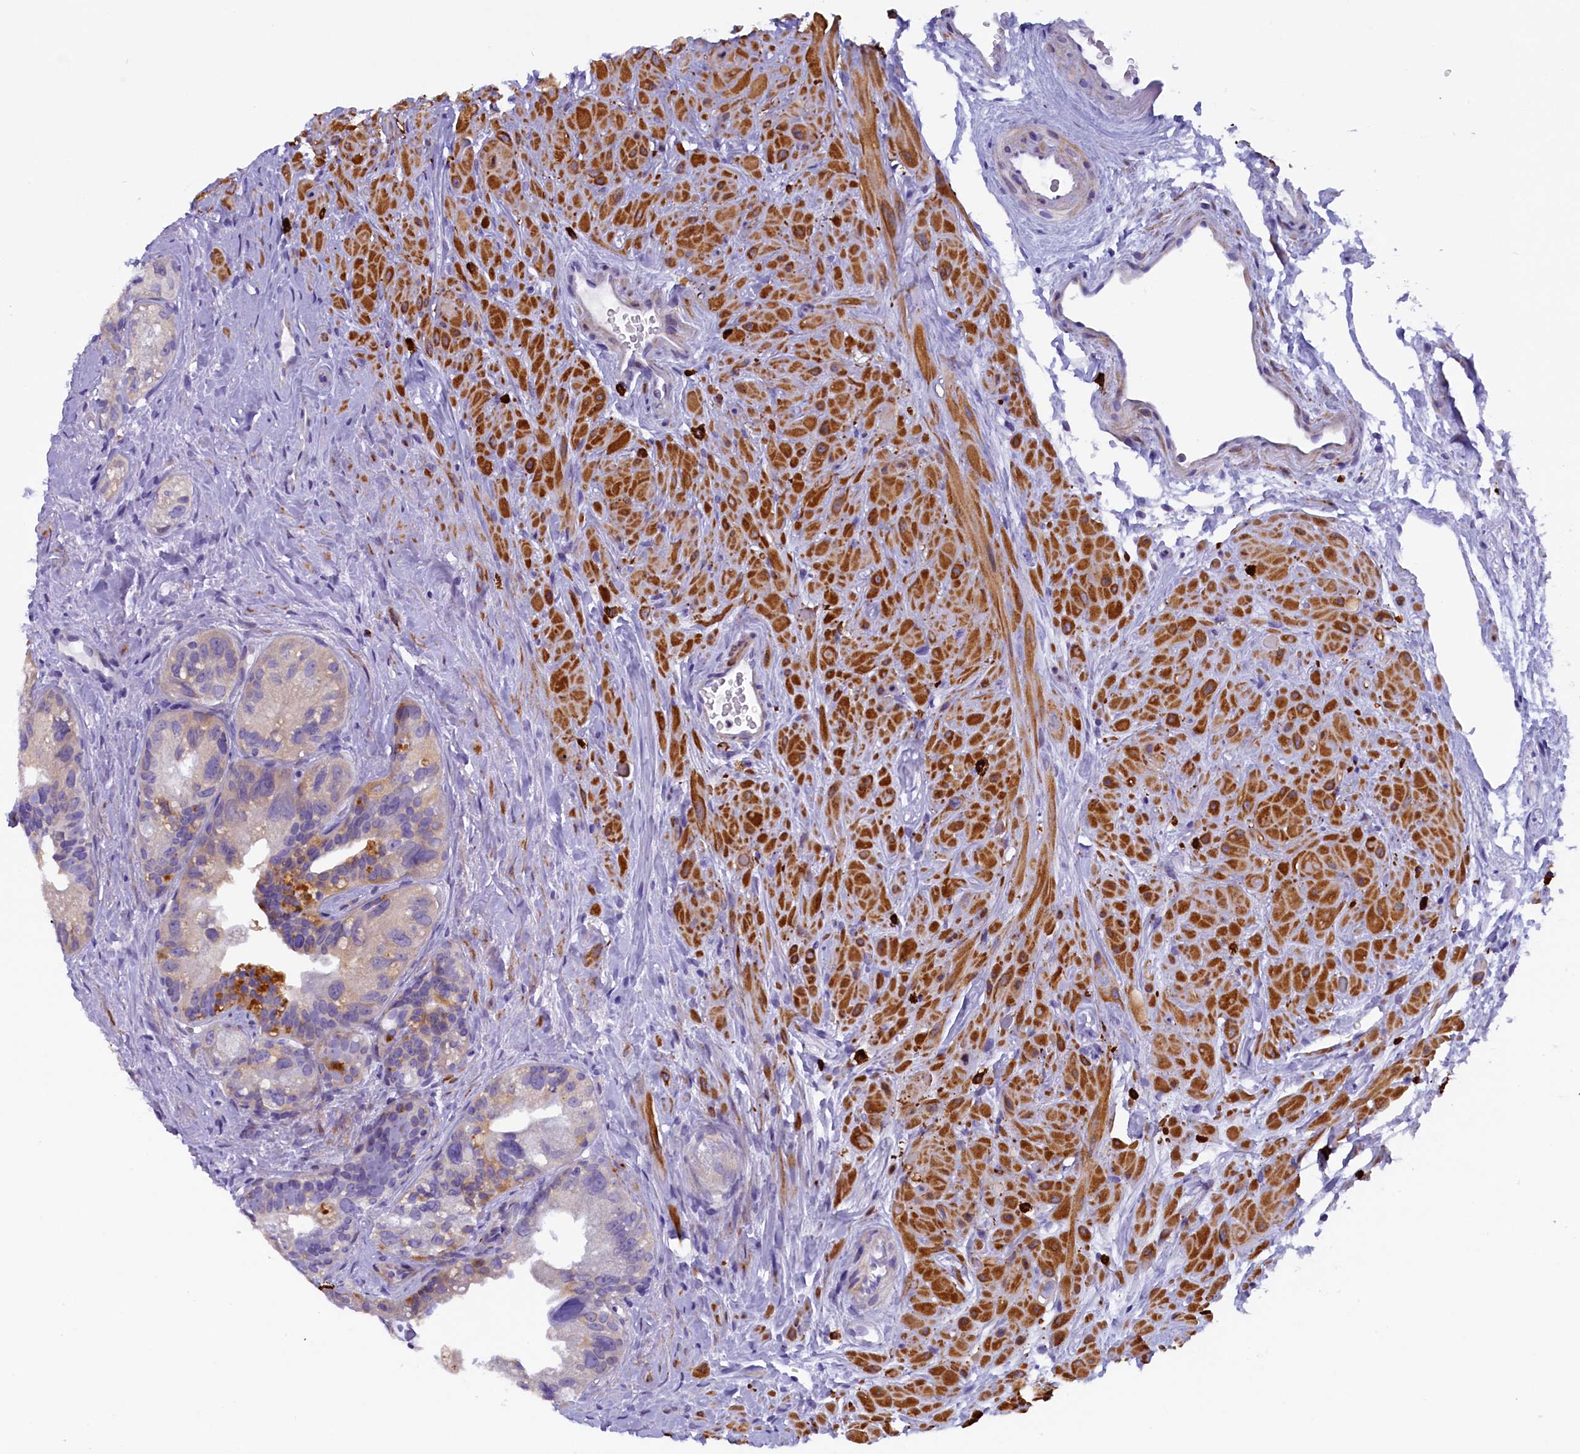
{"staining": {"intensity": "moderate", "quantity": "<25%", "location": "cytoplasmic/membranous"}, "tissue": "prostate cancer", "cell_type": "Tumor cells", "image_type": "cancer", "snomed": [{"axis": "morphology", "description": "Normal tissue, NOS"}, {"axis": "morphology", "description": "Adenocarcinoma, Low grade"}, {"axis": "topography", "description": "Prostate"}], "caption": "A brown stain highlights moderate cytoplasmic/membranous expression of a protein in prostate cancer tumor cells.", "gene": "RTTN", "patient": {"sex": "male", "age": 72}}